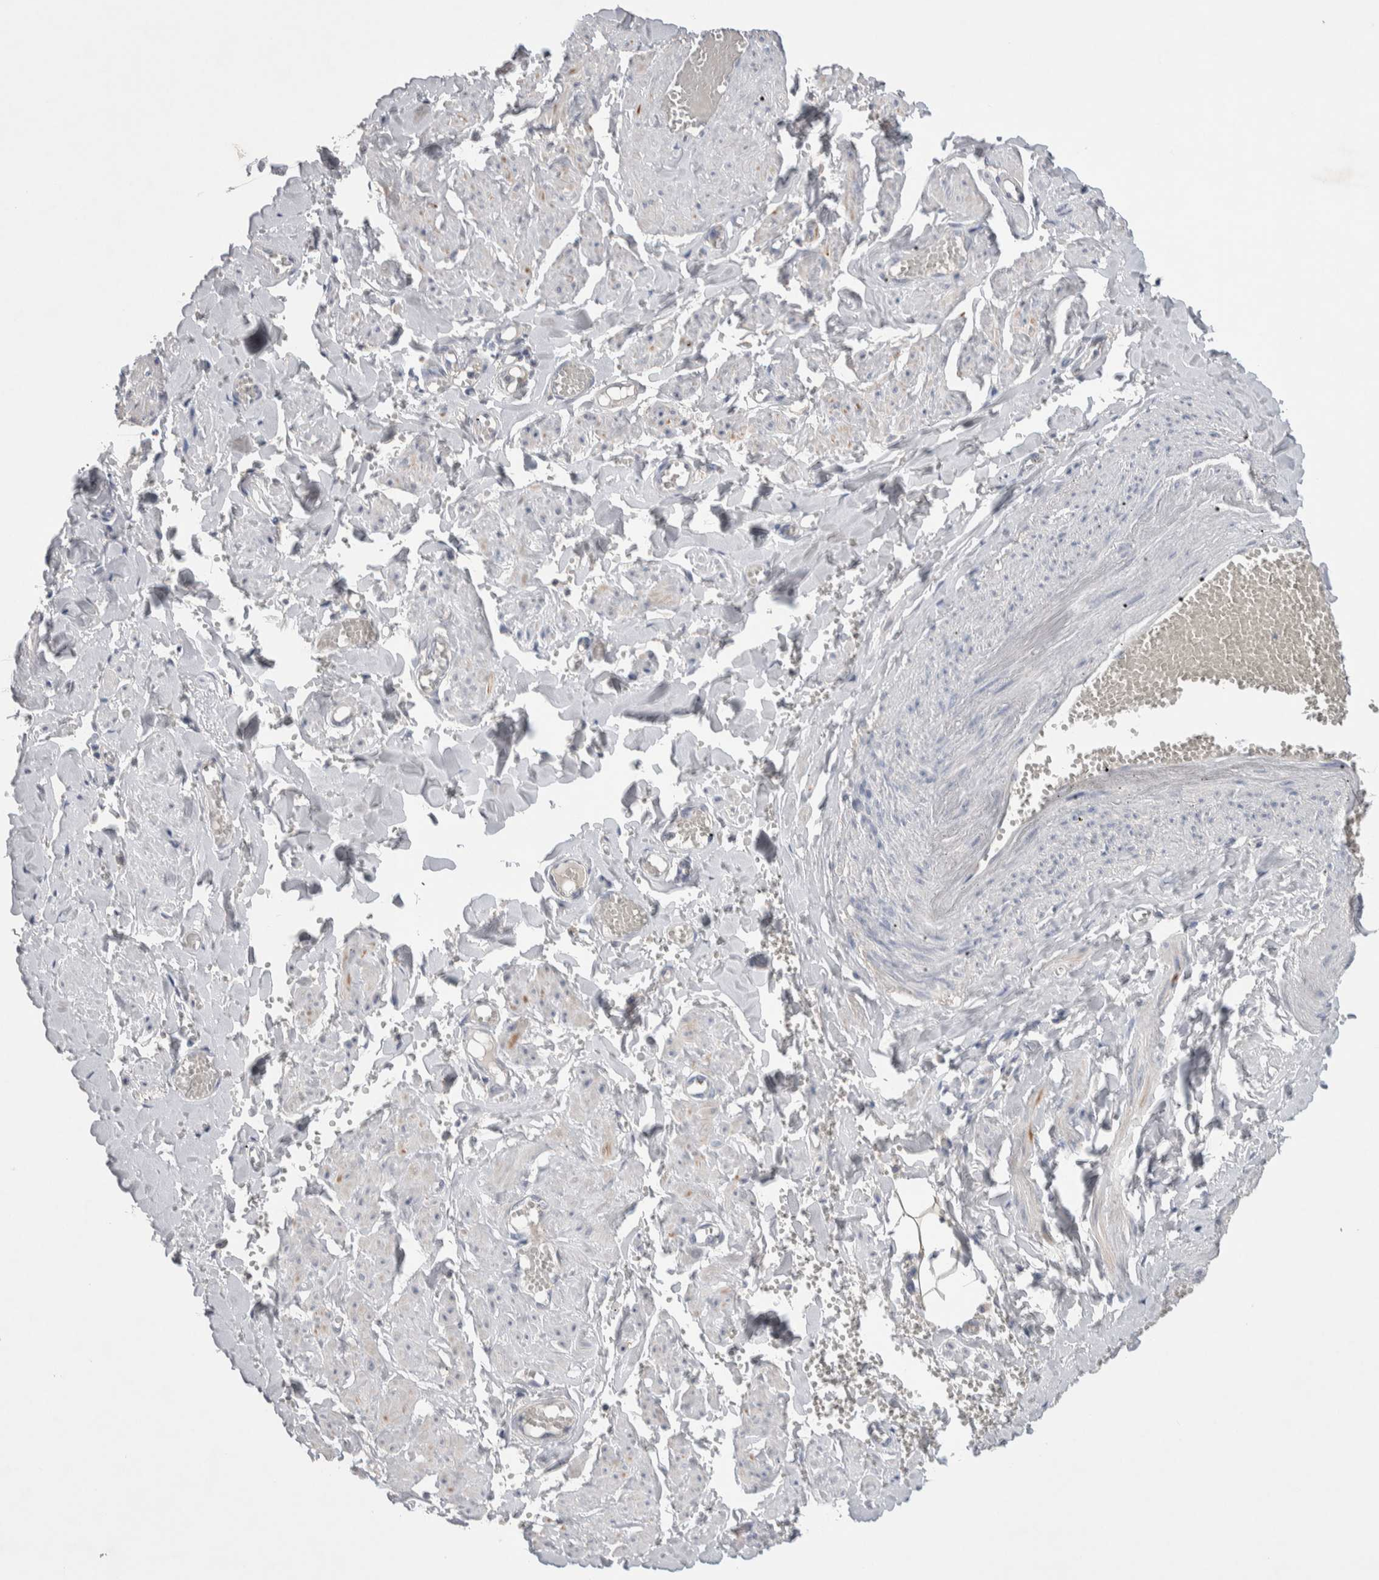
{"staining": {"intensity": "negative", "quantity": "none", "location": "none"}, "tissue": "adipose tissue", "cell_type": "Adipocytes", "image_type": "normal", "snomed": [{"axis": "morphology", "description": "Normal tissue, NOS"}, {"axis": "topography", "description": "Vascular tissue"}, {"axis": "topography", "description": "Fallopian tube"}, {"axis": "topography", "description": "Ovary"}], "caption": "Adipocytes are negative for protein expression in unremarkable human adipose tissue. The staining is performed using DAB (3,3'-diaminobenzidine) brown chromogen with nuclei counter-stained in using hematoxylin.", "gene": "CEP131", "patient": {"sex": "female", "age": 67}}